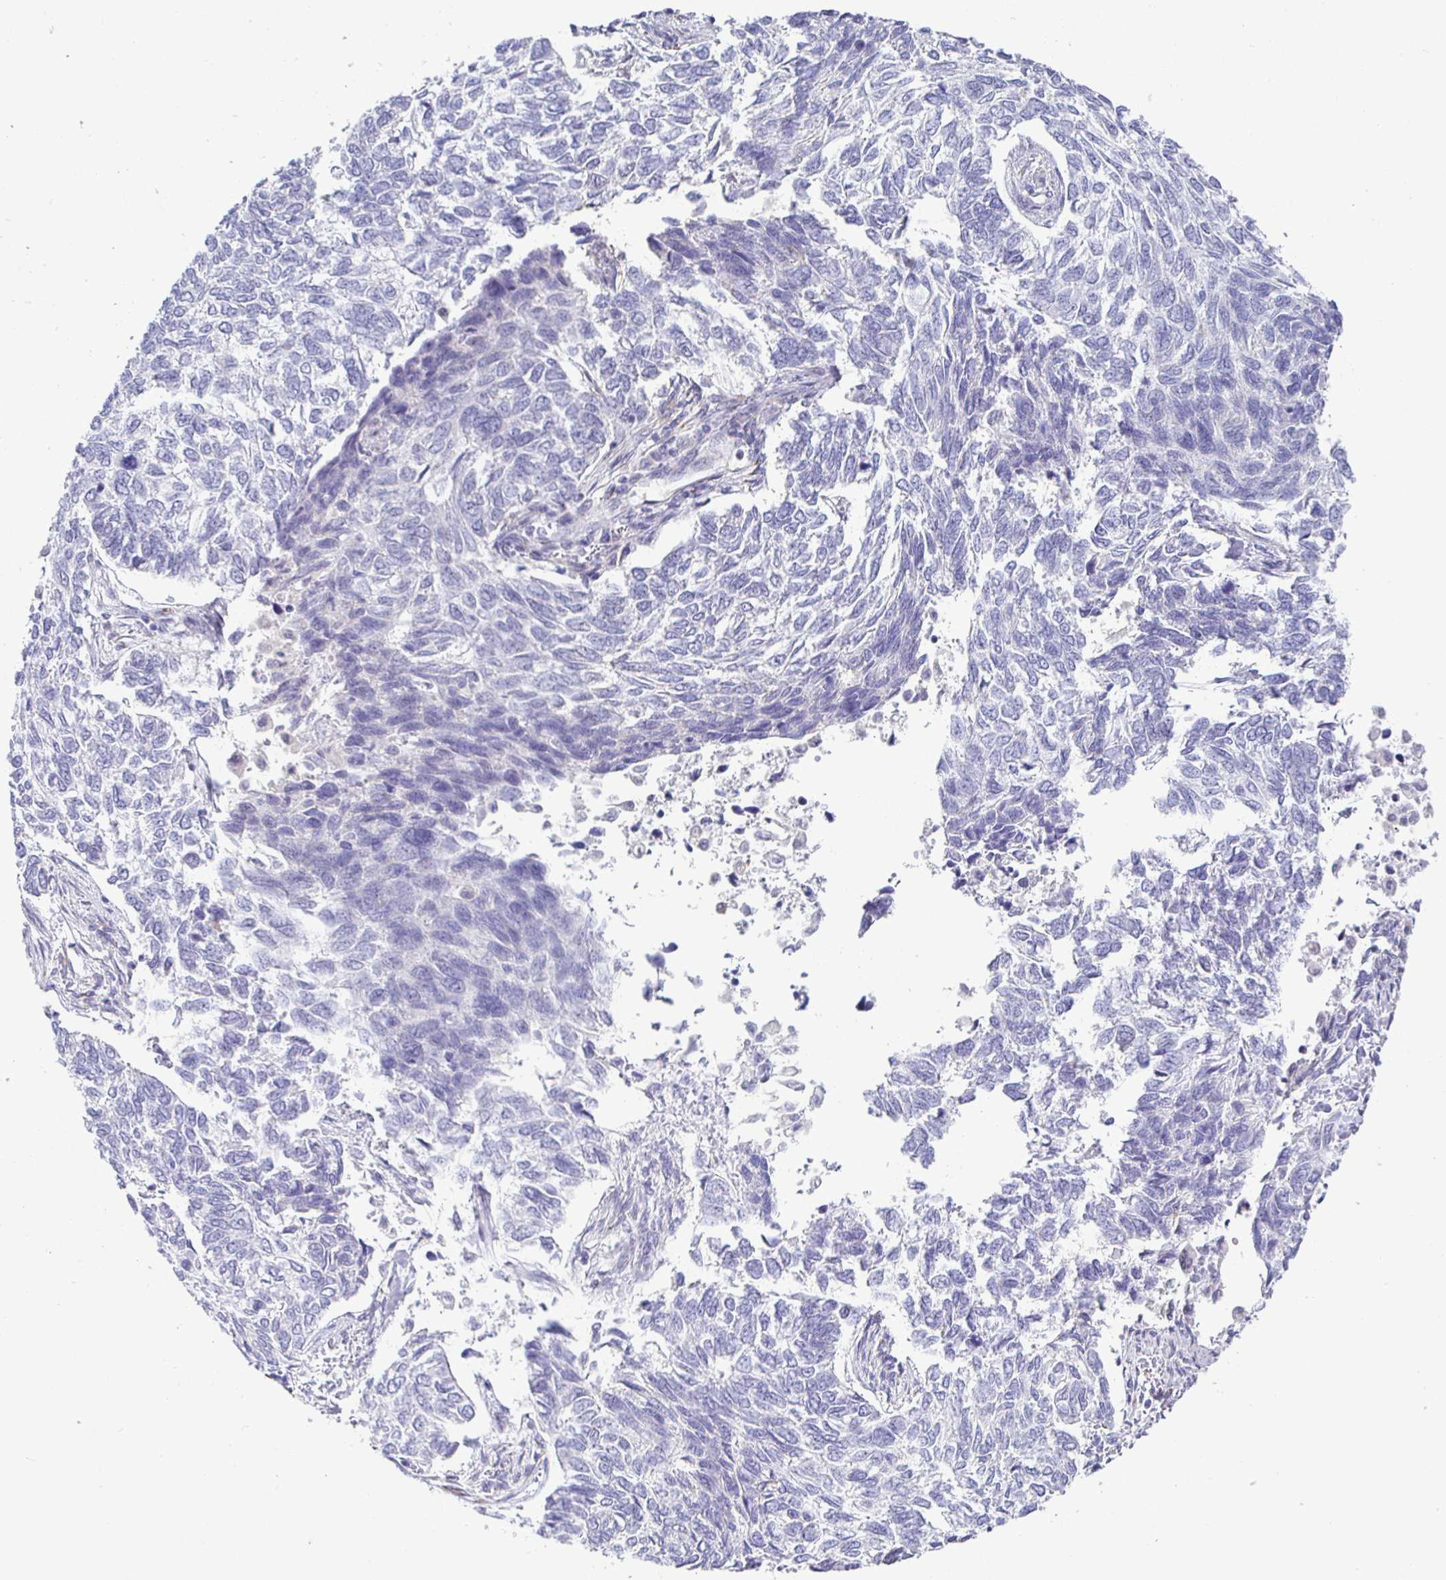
{"staining": {"intensity": "negative", "quantity": "none", "location": "none"}, "tissue": "skin cancer", "cell_type": "Tumor cells", "image_type": "cancer", "snomed": [{"axis": "morphology", "description": "Basal cell carcinoma"}, {"axis": "topography", "description": "Skin"}], "caption": "This is an IHC image of skin cancer (basal cell carcinoma). There is no positivity in tumor cells.", "gene": "SIRPA", "patient": {"sex": "female", "age": 65}}